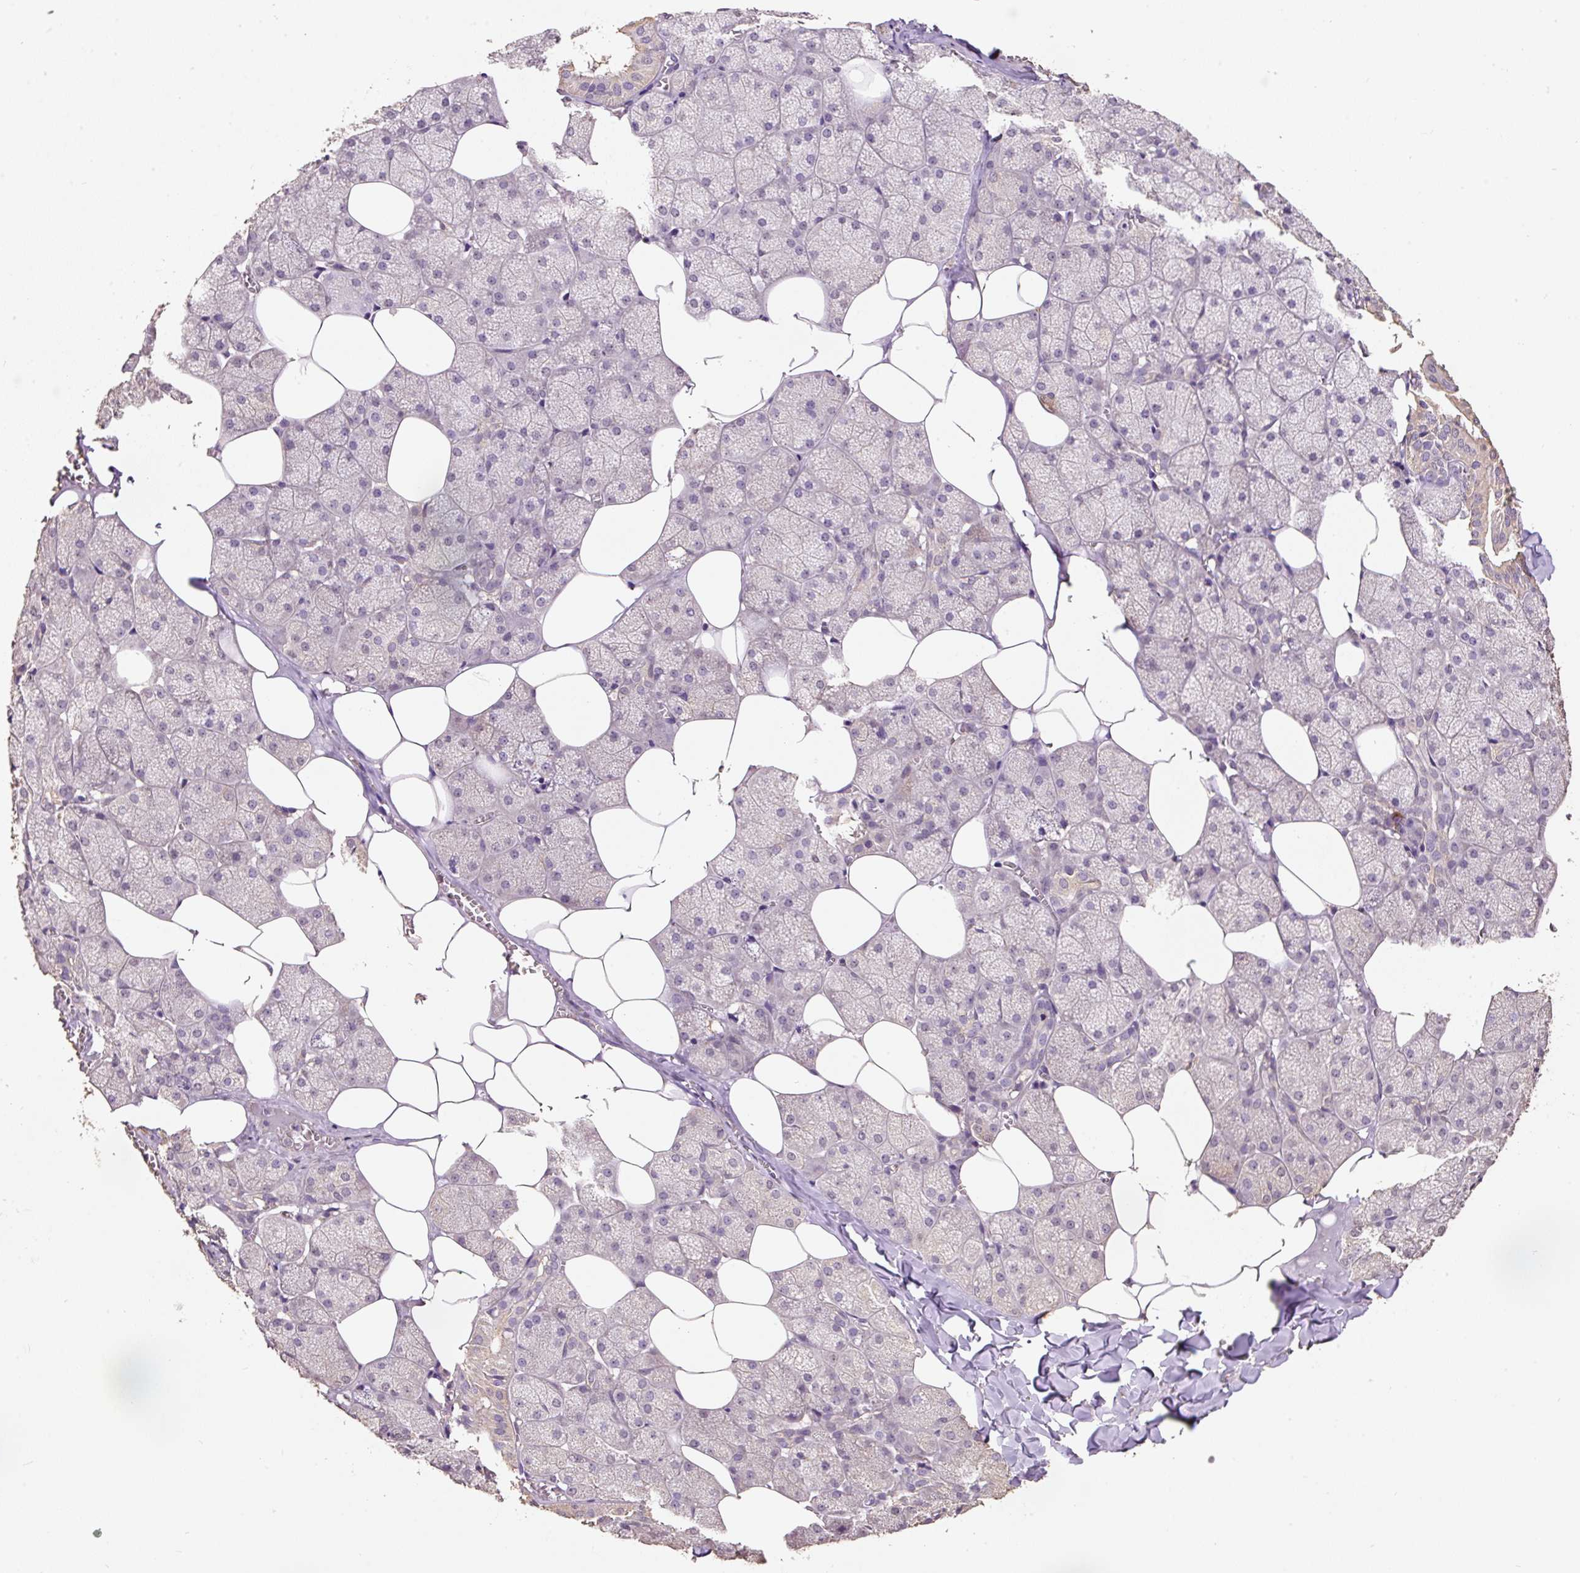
{"staining": {"intensity": "weak", "quantity": "25%-75%", "location": "cytoplasmic/membranous"}, "tissue": "salivary gland", "cell_type": "Glandular cells", "image_type": "normal", "snomed": [{"axis": "morphology", "description": "Normal tissue, NOS"}, {"axis": "topography", "description": "Salivary gland"}, {"axis": "topography", "description": "Peripheral nerve tissue"}], "caption": "The image exhibits a brown stain indicating the presence of a protein in the cytoplasmic/membranous of glandular cells in salivary gland.", "gene": "HERC2", "patient": {"sex": "male", "age": 38}}